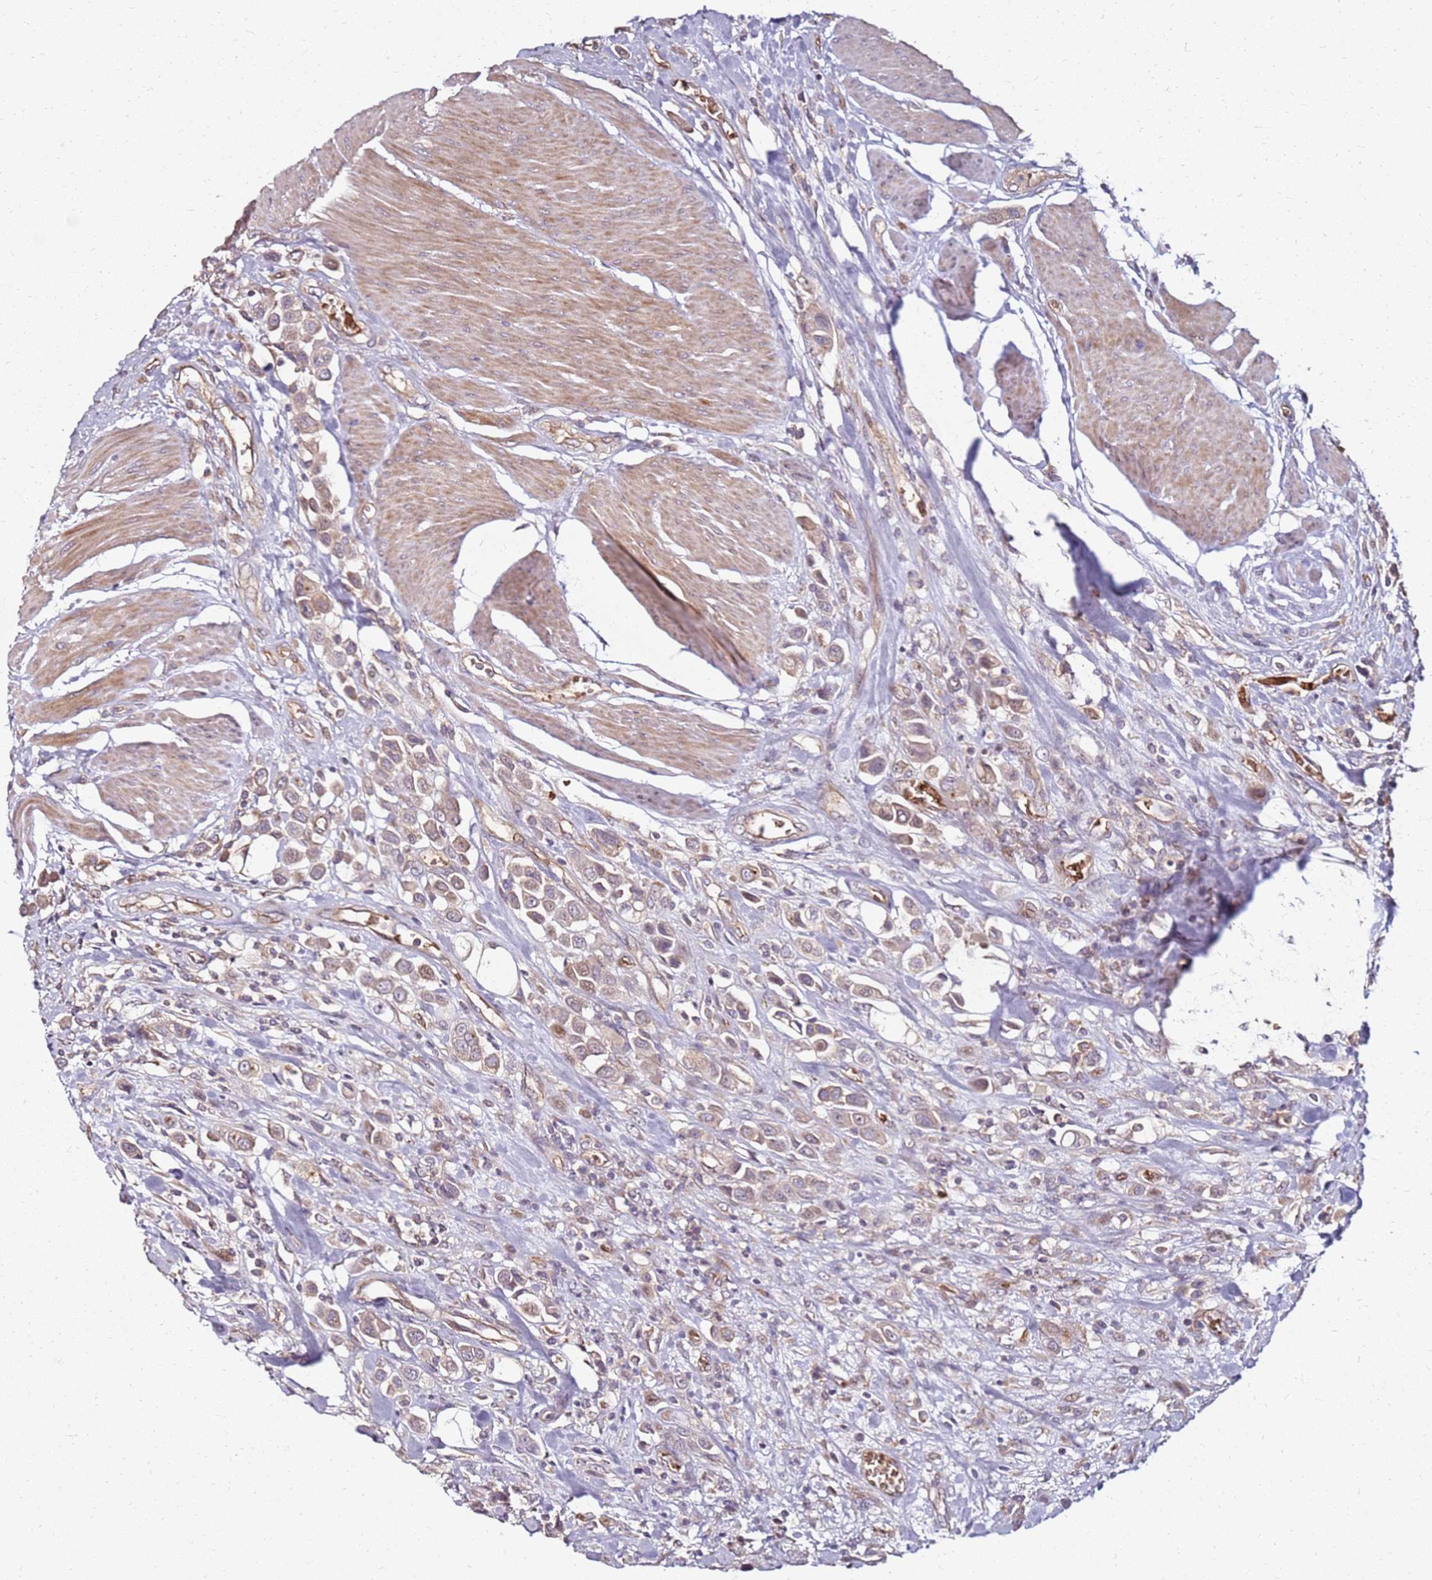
{"staining": {"intensity": "weak", "quantity": ">75%", "location": "cytoplasmic/membranous"}, "tissue": "urothelial cancer", "cell_type": "Tumor cells", "image_type": "cancer", "snomed": [{"axis": "morphology", "description": "Urothelial carcinoma, High grade"}, {"axis": "topography", "description": "Urinary bladder"}], "caption": "A brown stain labels weak cytoplasmic/membranous expression of a protein in urothelial cancer tumor cells.", "gene": "RNF11", "patient": {"sex": "male", "age": 50}}